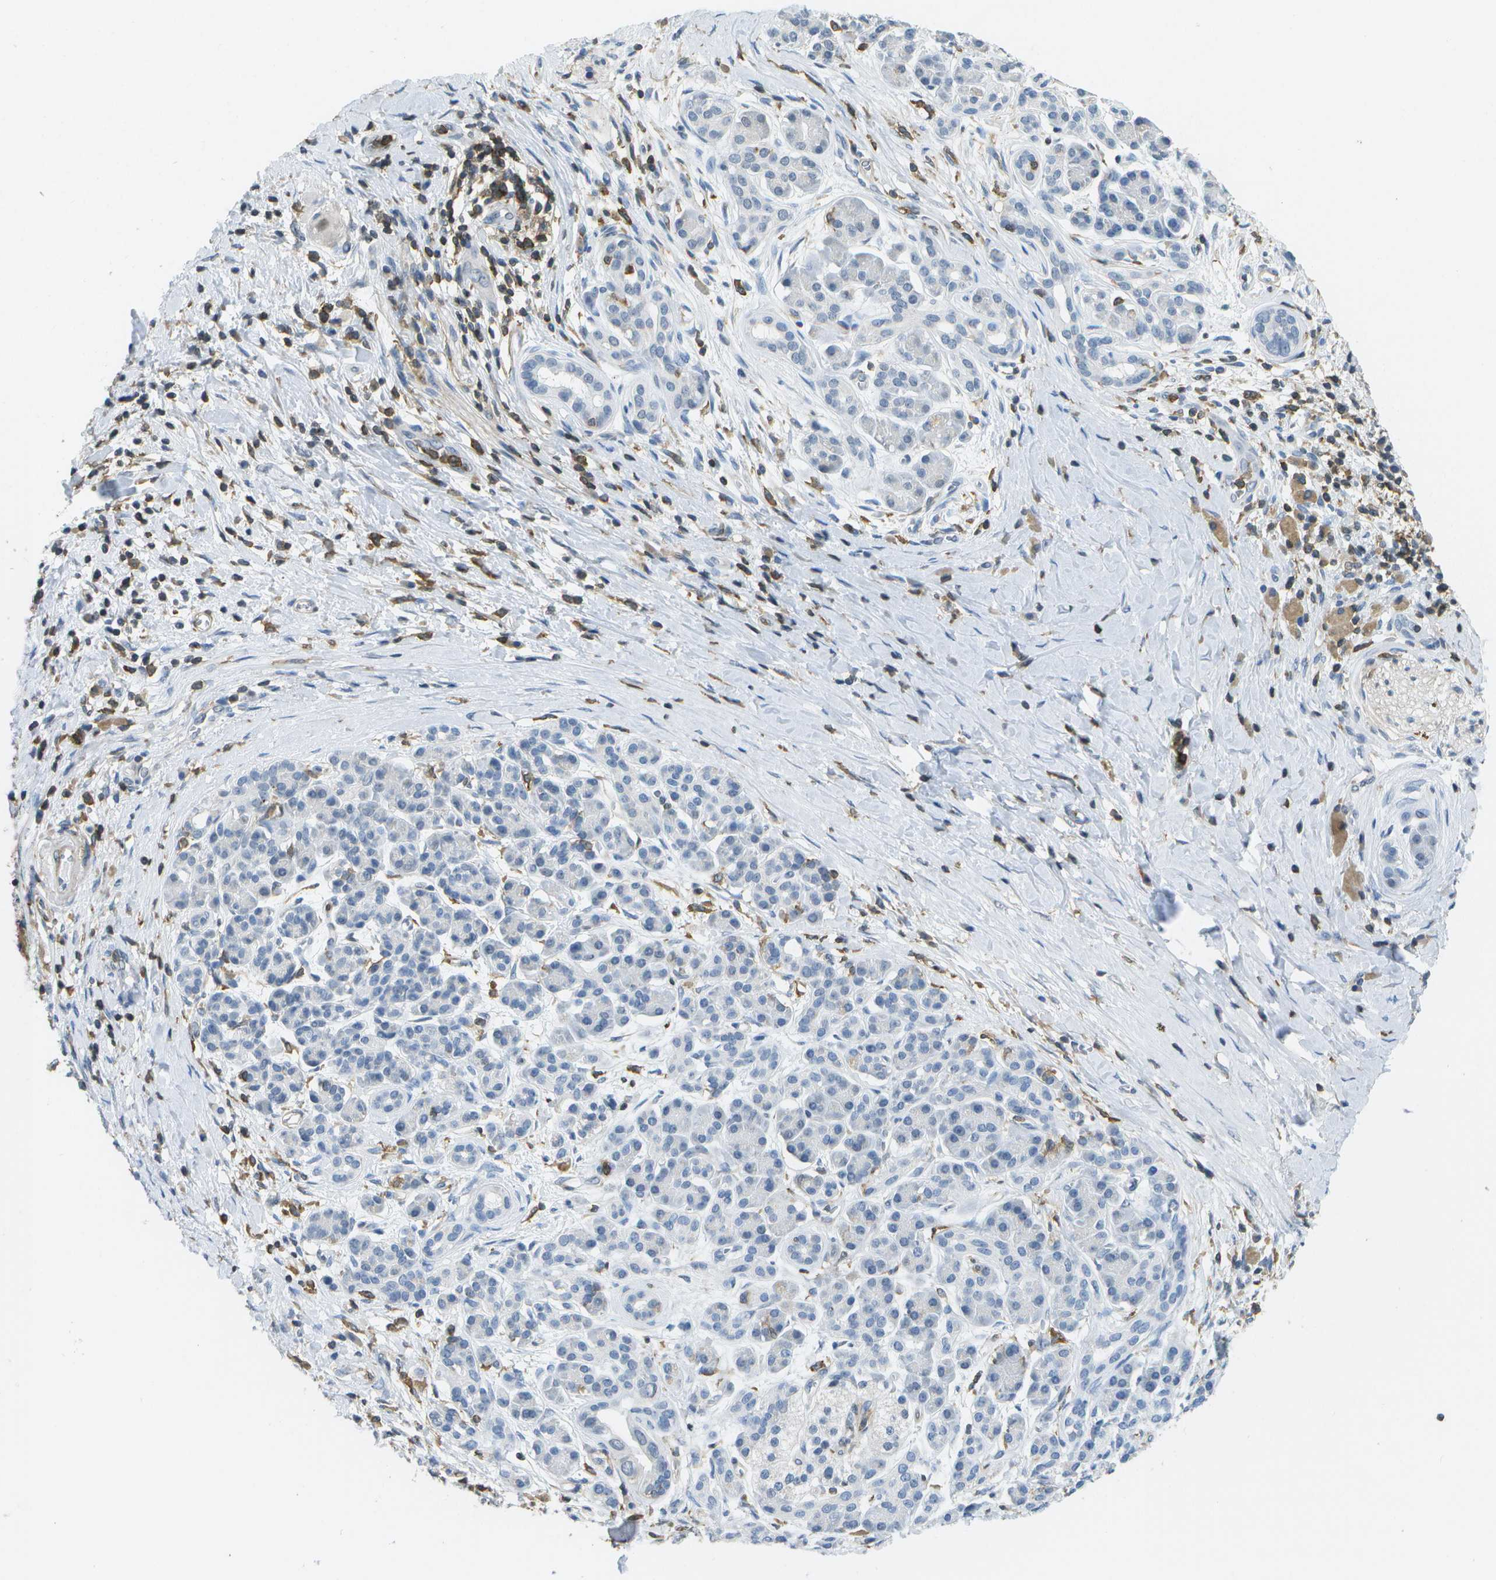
{"staining": {"intensity": "negative", "quantity": "none", "location": "none"}, "tissue": "pancreatic cancer", "cell_type": "Tumor cells", "image_type": "cancer", "snomed": [{"axis": "morphology", "description": "Adenocarcinoma, NOS"}, {"axis": "topography", "description": "Pancreas"}], "caption": "Histopathology image shows no protein positivity in tumor cells of pancreatic adenocarcinoma tissue.", "gene": "RCSD1", "patient": {"sex": "male", "age": 55}}